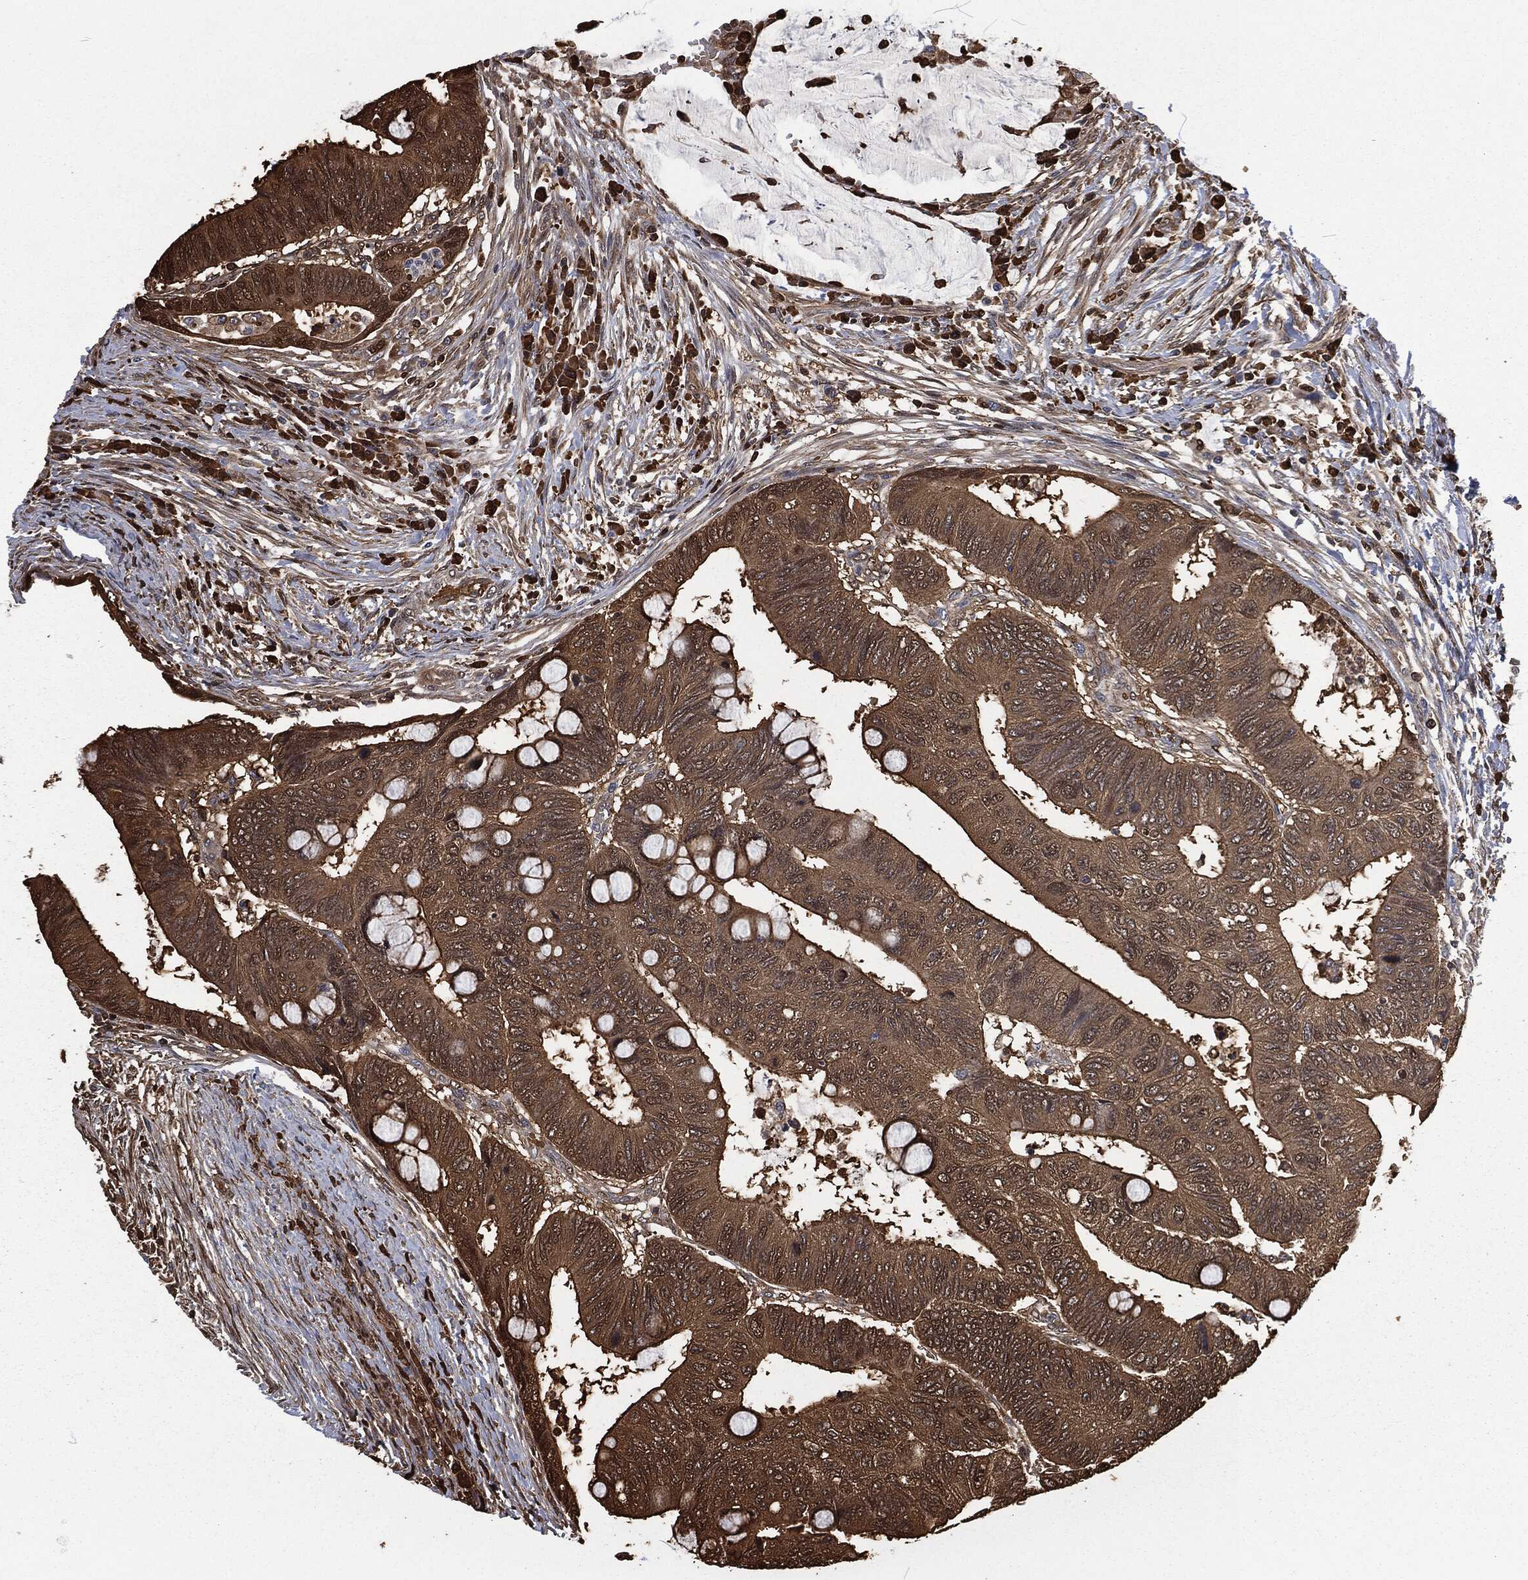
{"staining": {"intensity": "strong", "quantity": ">75%", "location": "cytoplasmic/membranous"}, "tissue": "colorectal cancer", "cell_type": "Tumor cells", "image_type": "cancer", "snomed": [{"axis": "morphology", "description": "Normal tissue, NOS"}, {"axis": "morphology", "description": "Adenocarcinoma, NOS"}, {"axis": "topography", "description": "Rectum"}, {"axis": "topography", "description": "Peripheral nerve tissue"}], "caption": "The micrograph exhibits immunohistochemical staining of colorectal cancer. There is strong cytoplasmic/membranous staining is appreciated in approximately >75% of tumor cells. (DAB (3,3'-diaminobenzidine) = brown stain, brightfield microscopy at high magnification).", "gene": "PRDX4", "patient": {"sex": "male", "age": 92}}